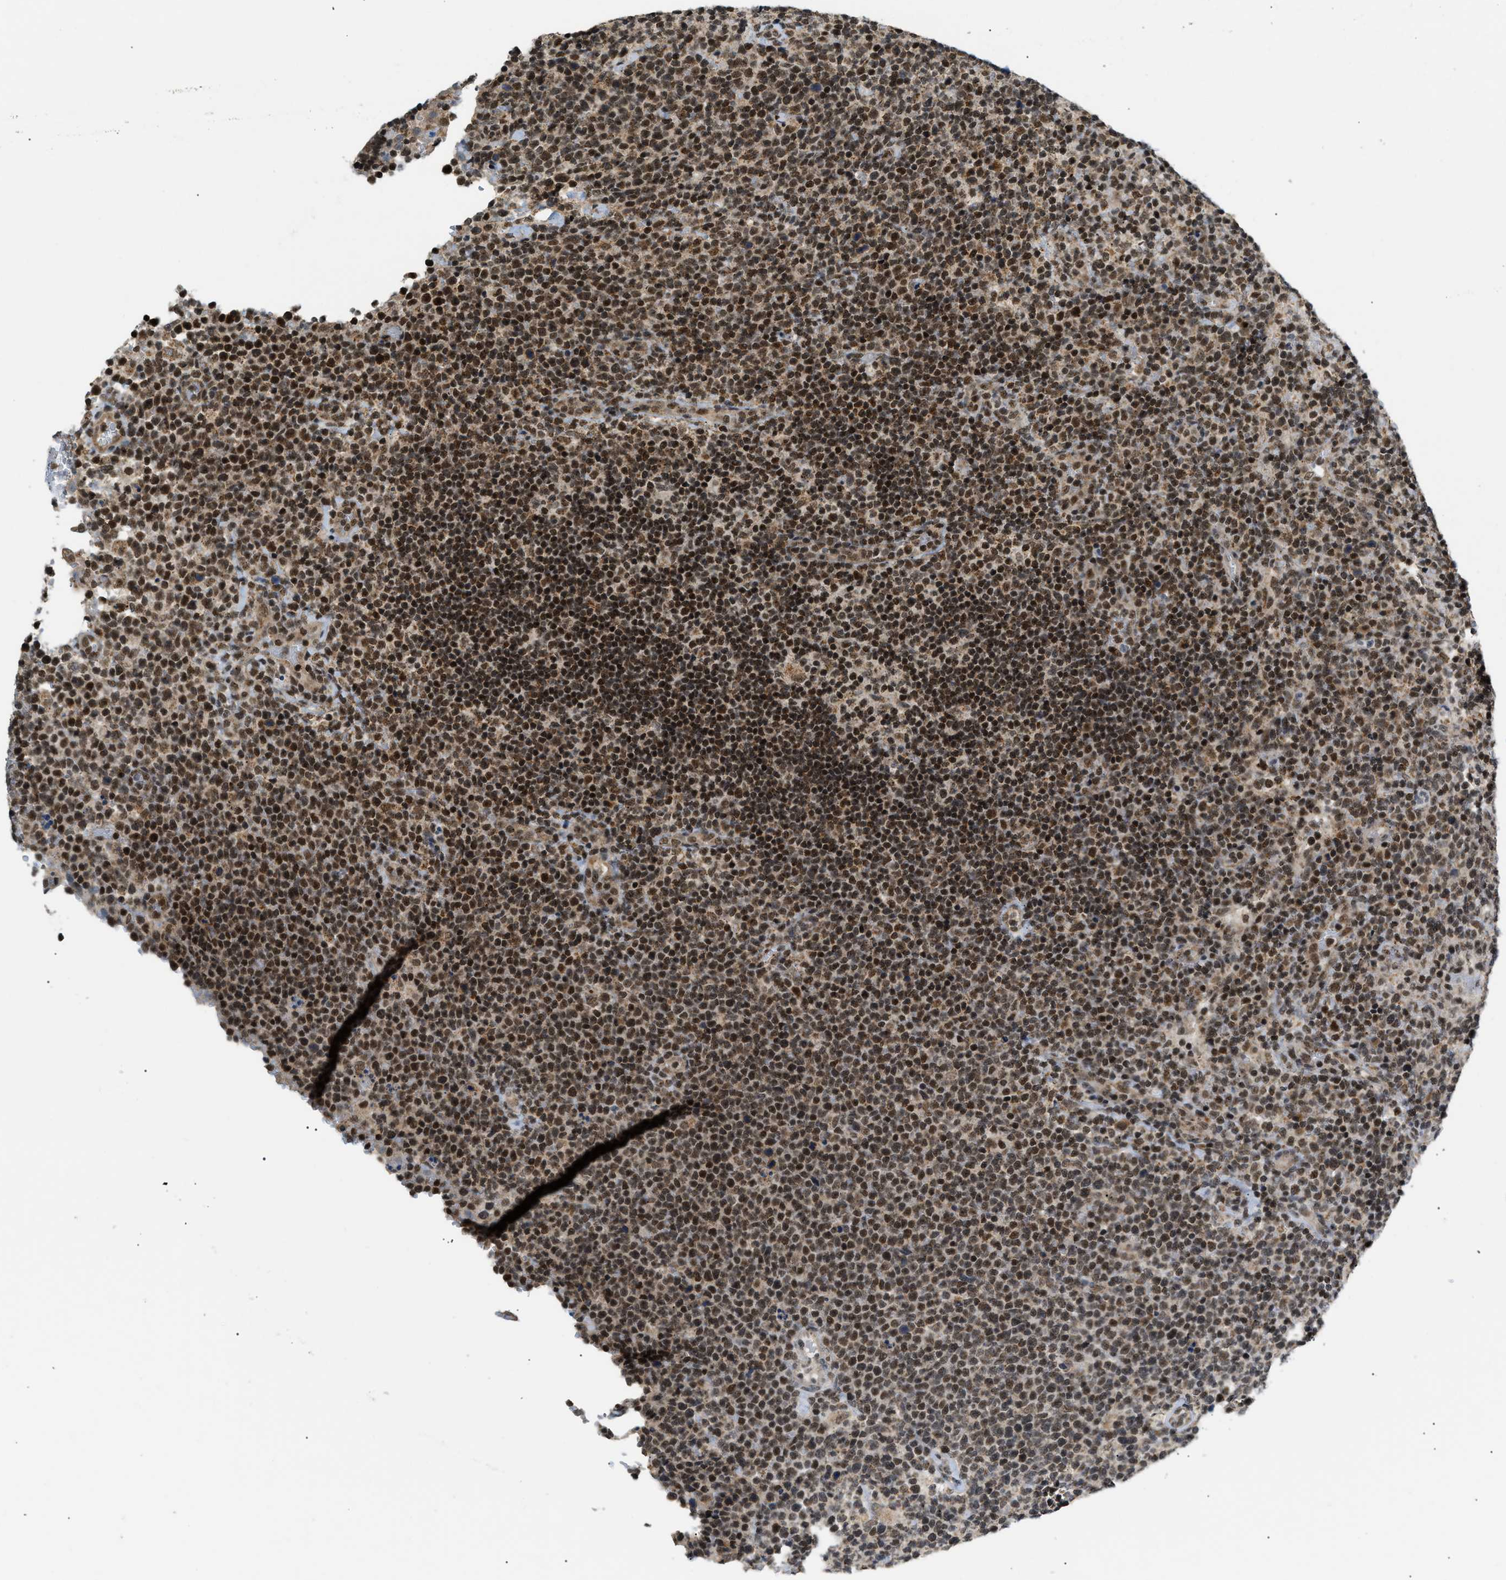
{"staining": {"intensity": "moderate", "quantity": ">75%", "location": "nuclear"}, "tissue": "lymphoma", "cell_type": "Tumor cells", "image_type": "cancer", "snomed": [{"axis": "morphology", "description": "Malignant lymphoma, non-Hodgkin's type, High grade"}, {"axis": "topography", "description": "Lymph node"}], "caption": "Immunohistochemistry image of human lymphoma stained for a protein (brown), which demonstrates medium levels of moderate nuclear expression in approximately >75% of tumor cells.", "gene": "ZBTB11", "patient": {"sex": "male", "age": 61}}